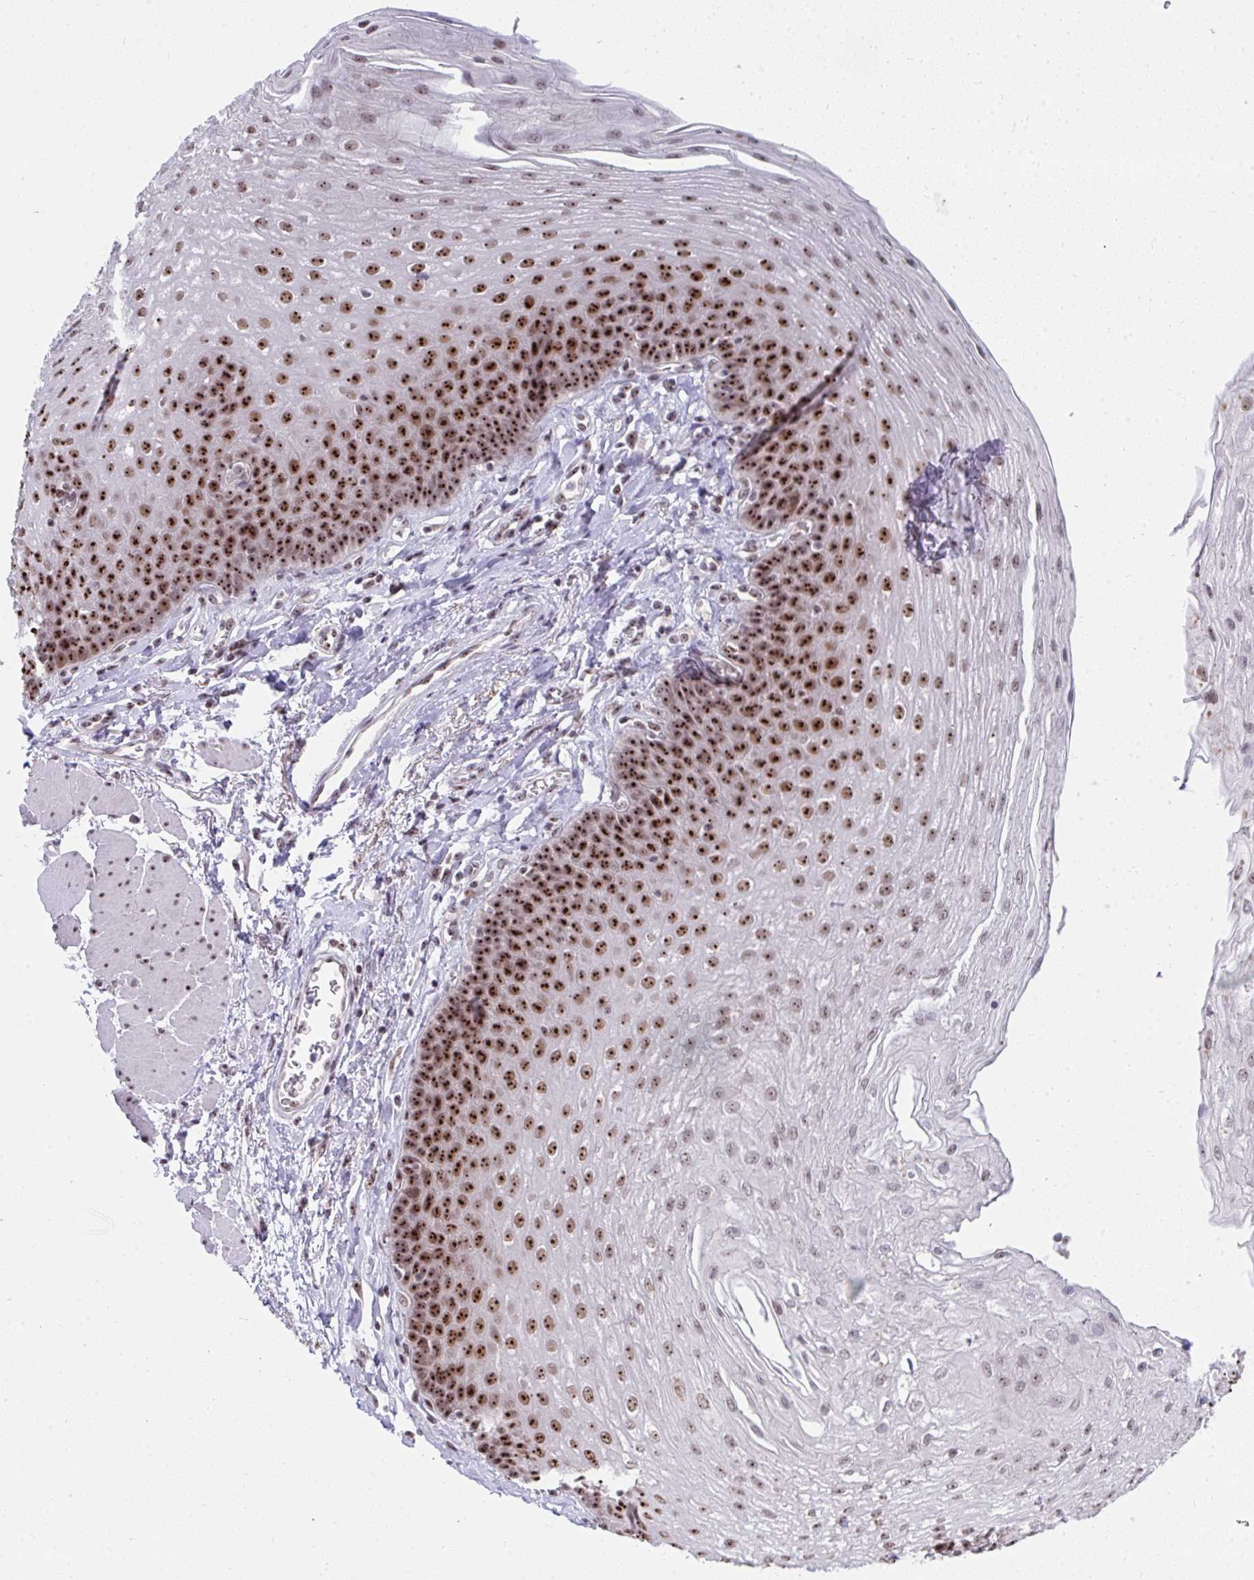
{"staining": {"intensity": "strong", "quantity": "25%-75%", "location": "nuclear"}, "tissue": "esophagus", "cell_type": "Squamous epithelial cells", "image_type": "normal", "snomed": [{"axis": "morphology", "description": "Normal tissue, NOS"}, {"axis": "topography", "description": "Esophagus"}], "caption": "Protein positivity by immunohistochemistry demonstrates strong nuclear positivity in approximately 25%-75% of squamous epithelial cells in normal esophagus.", "gene": "HIRA", "patient": {"sex": "female", "age": 81}}